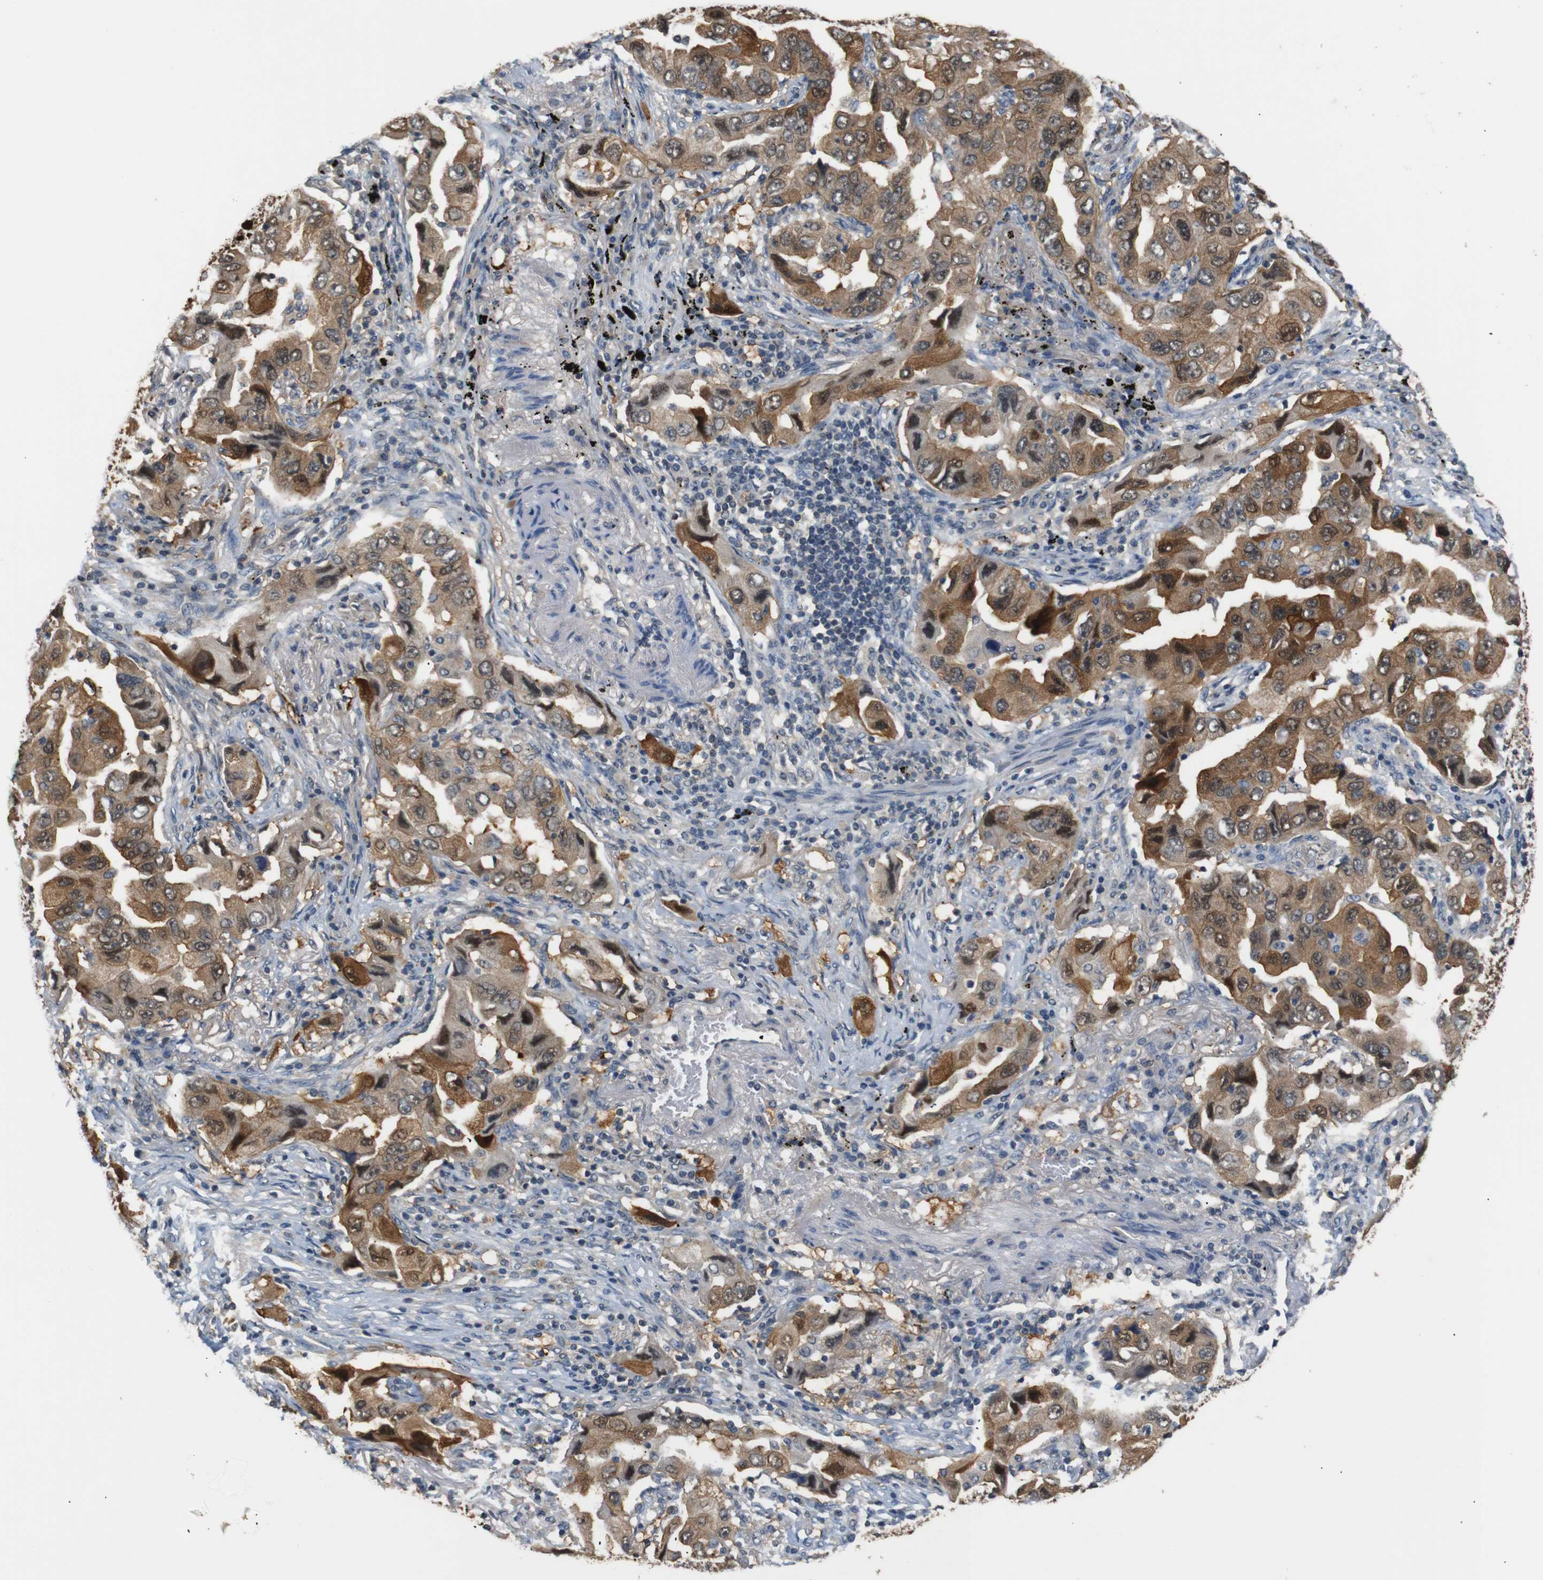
{"staining": {"intensity": "moderate", "quantity": ">75%", "location": "cytoplasmic/membranous"}, "tissue": "lung cancer", "cell_type": "Tumor cells", "image_type": "cancer", "snomed": [{"axis": "morphology", "description": "Adenocarcinoma, NOS"}, {"axis": "topography", "description": "Lung"}], "caption": "High-power microscopy captured an IHC photomicrograph of lung adenocarcinoma, revealing moderate cytoplasmic/membranous positivity in about >75% of tumor cells. (IHC, brightfield microscopy, high magnification).", "gene": "SFN", "patient": {"sex": "female", "age": 65}}